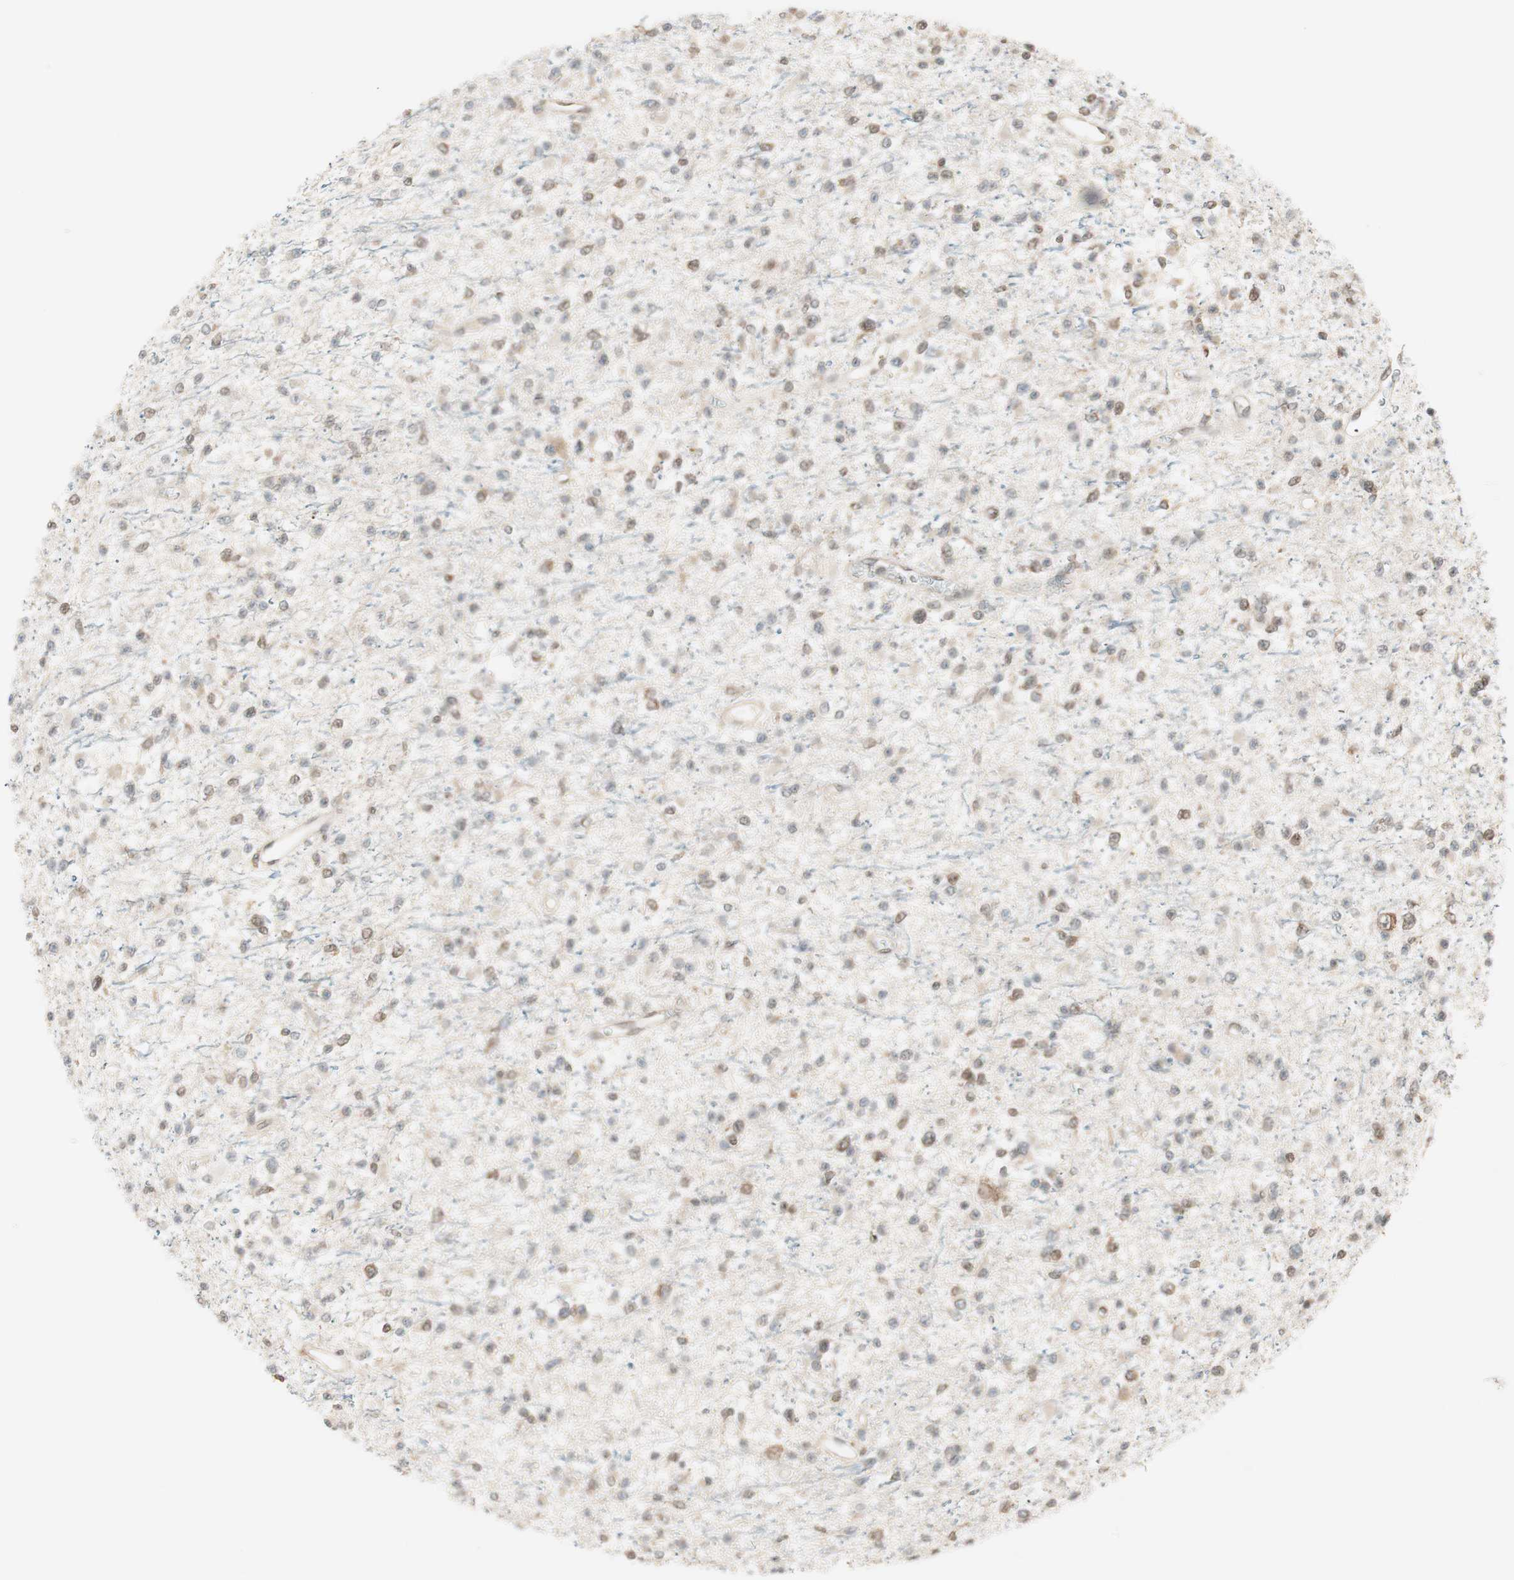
{"staining": {"intensity": "weak", "quantity": "<25%", "location": "cytoplasmic/membranous"}, "tissue": "glioma", "cell_type": "Tumor cells", "image_type": "cancer", "snomed": [{"axis": "morphology", "description": "Glioma, malignant, Low grade"}, {"axis": "topography", "description": "Brain"}], "caption": "DAB immunohistochemical staining of human glioma demonstrates no significant positivity in tumor cells.", "gene": "UBE2I", "patient": {"sex": "female", "age": 22}}